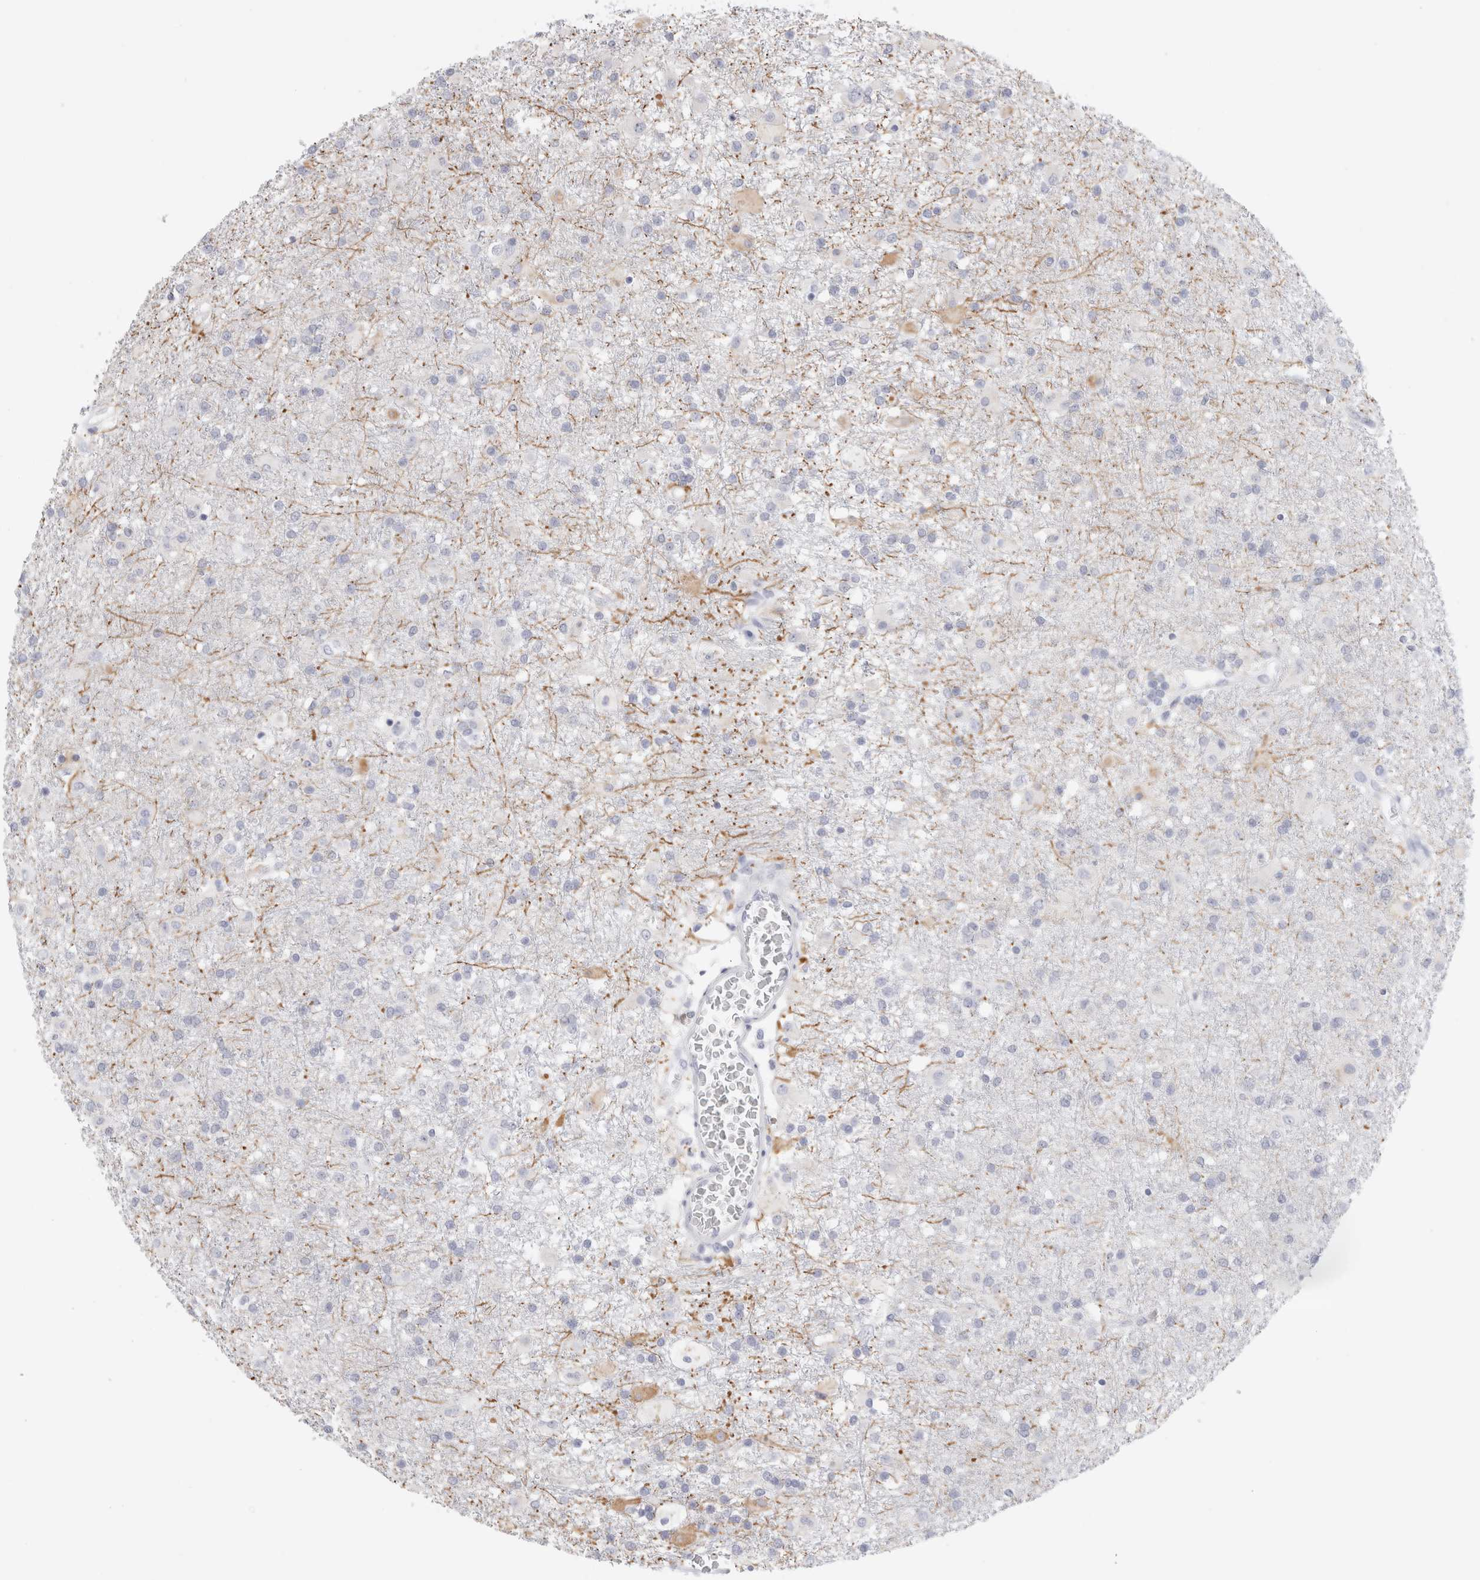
{"staining": {"intensity": "negative", "quantity": "none", "location": "none"}, "tissue": "glioma", "cell_type": "Tumor cells", "image_type": "cancer", "snomed": [{"axis": "morphology", "description": "Glioma, malignant, Low grade"}, {"axis": "topography", "description": "Brain"}], "caption": "An immunohistochemistry (IHC) histopathology image of glioma is shown. There is no staining in tumor cells of glioma. (Brightfield microscopy of DAB (3,3'-diaminobenzidine) IHC at high magnification).", "gene": "MUC15", "patient": {"sex": "male", "age": 65}}